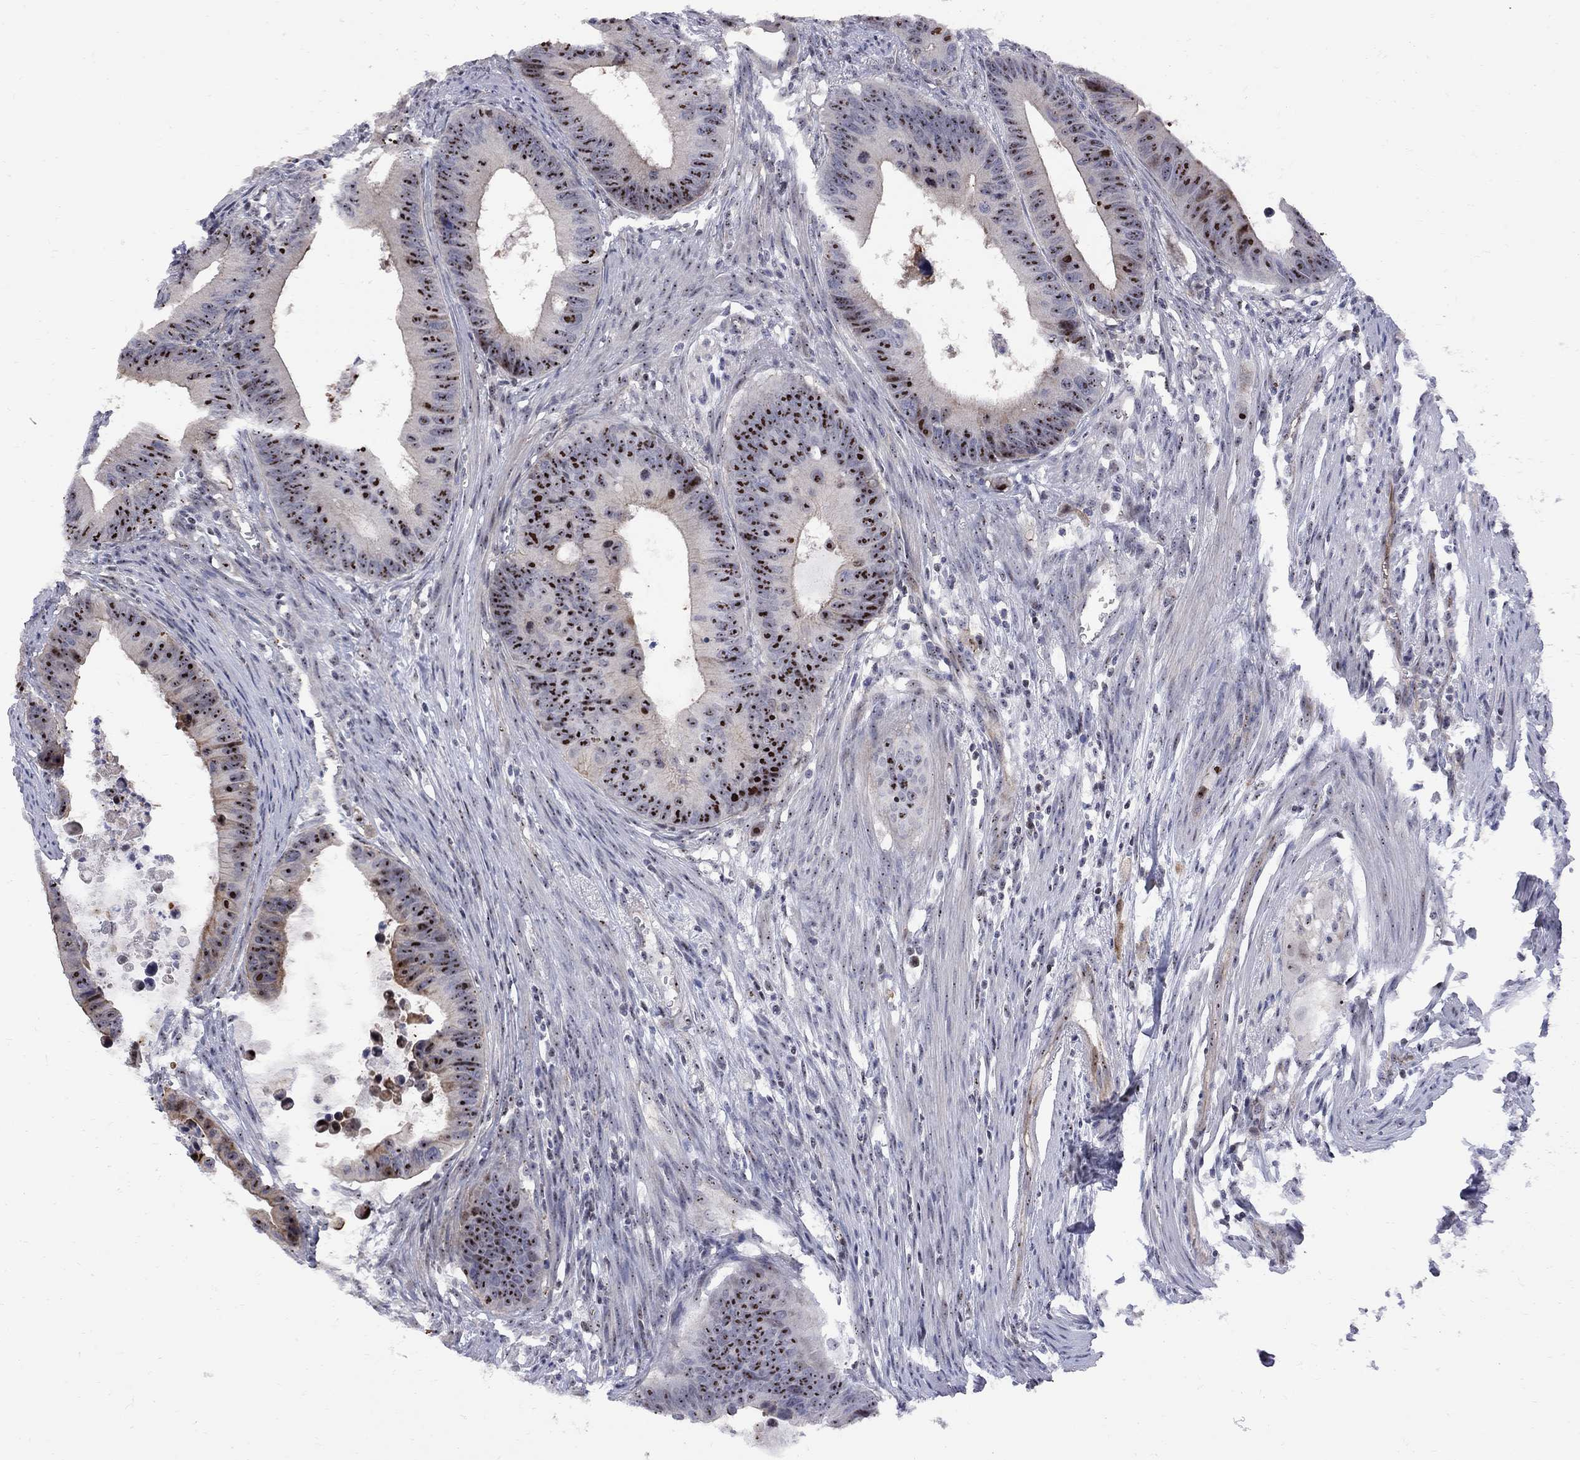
{"staining": {"intensity": "strong", "quantity": ">75%", "location": "nuclear"}, "tissue": "colorectal cancer", "cell_type": "Tumor cells", "image_type": "cancer", "snomed": [{"axis": "morphology", "description": "Adenocarcinoma, NOS"}, {"axis": "topography", "description": "Colon"}], "caption": "Tumor cells reveal high levels of strong nuclear expression in approximately >75% of cells in colorectal cancer (adenocarcinoma).", "gene": "DHX33", "patient": {"sex": "female", "age": 87}}